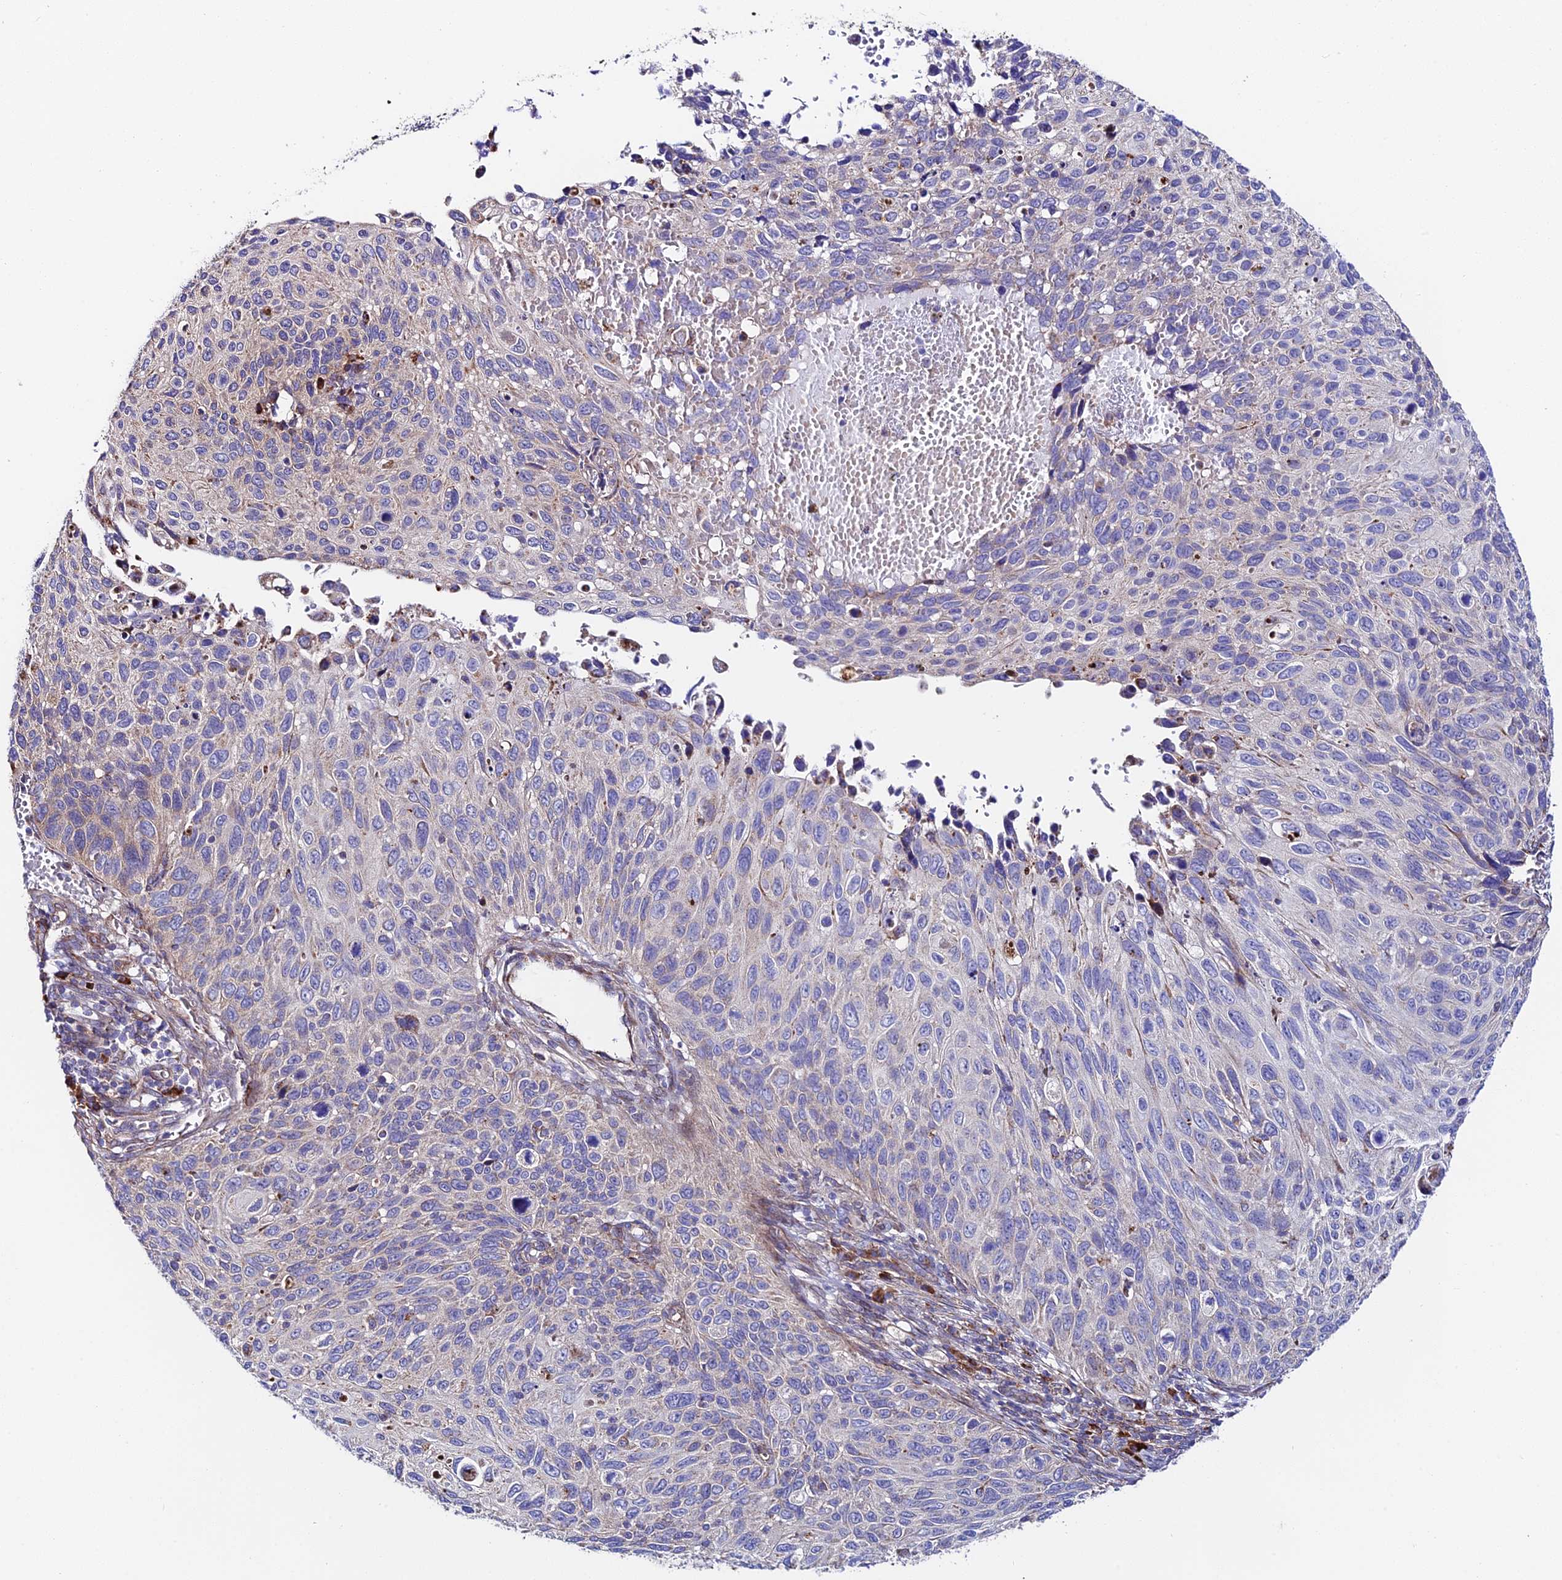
{"staining": {"intensity": "negative", "quantity": "none", "location": "none"}, "tissue": "cervical cancer", "cell_type": "Tumor cells", "image_type": "cancer", "snomed": [{"axis": "morphology", "description": "Squamous cell carcinoma, NOS"}, {"axis": "topography", "description": "Cervix"}], "caption": "This micrograph is of squamous cell carcinoma (cervical) stained with IHC to label a protein in brown with the nuclei are counter-stained blue. There is no expression in tumor cells. (DAB (3,3'-diaminobenzidine) IHC, high magnification).", "gene": "VPS13C", "patient": {"sex": "female", "age": 70}}